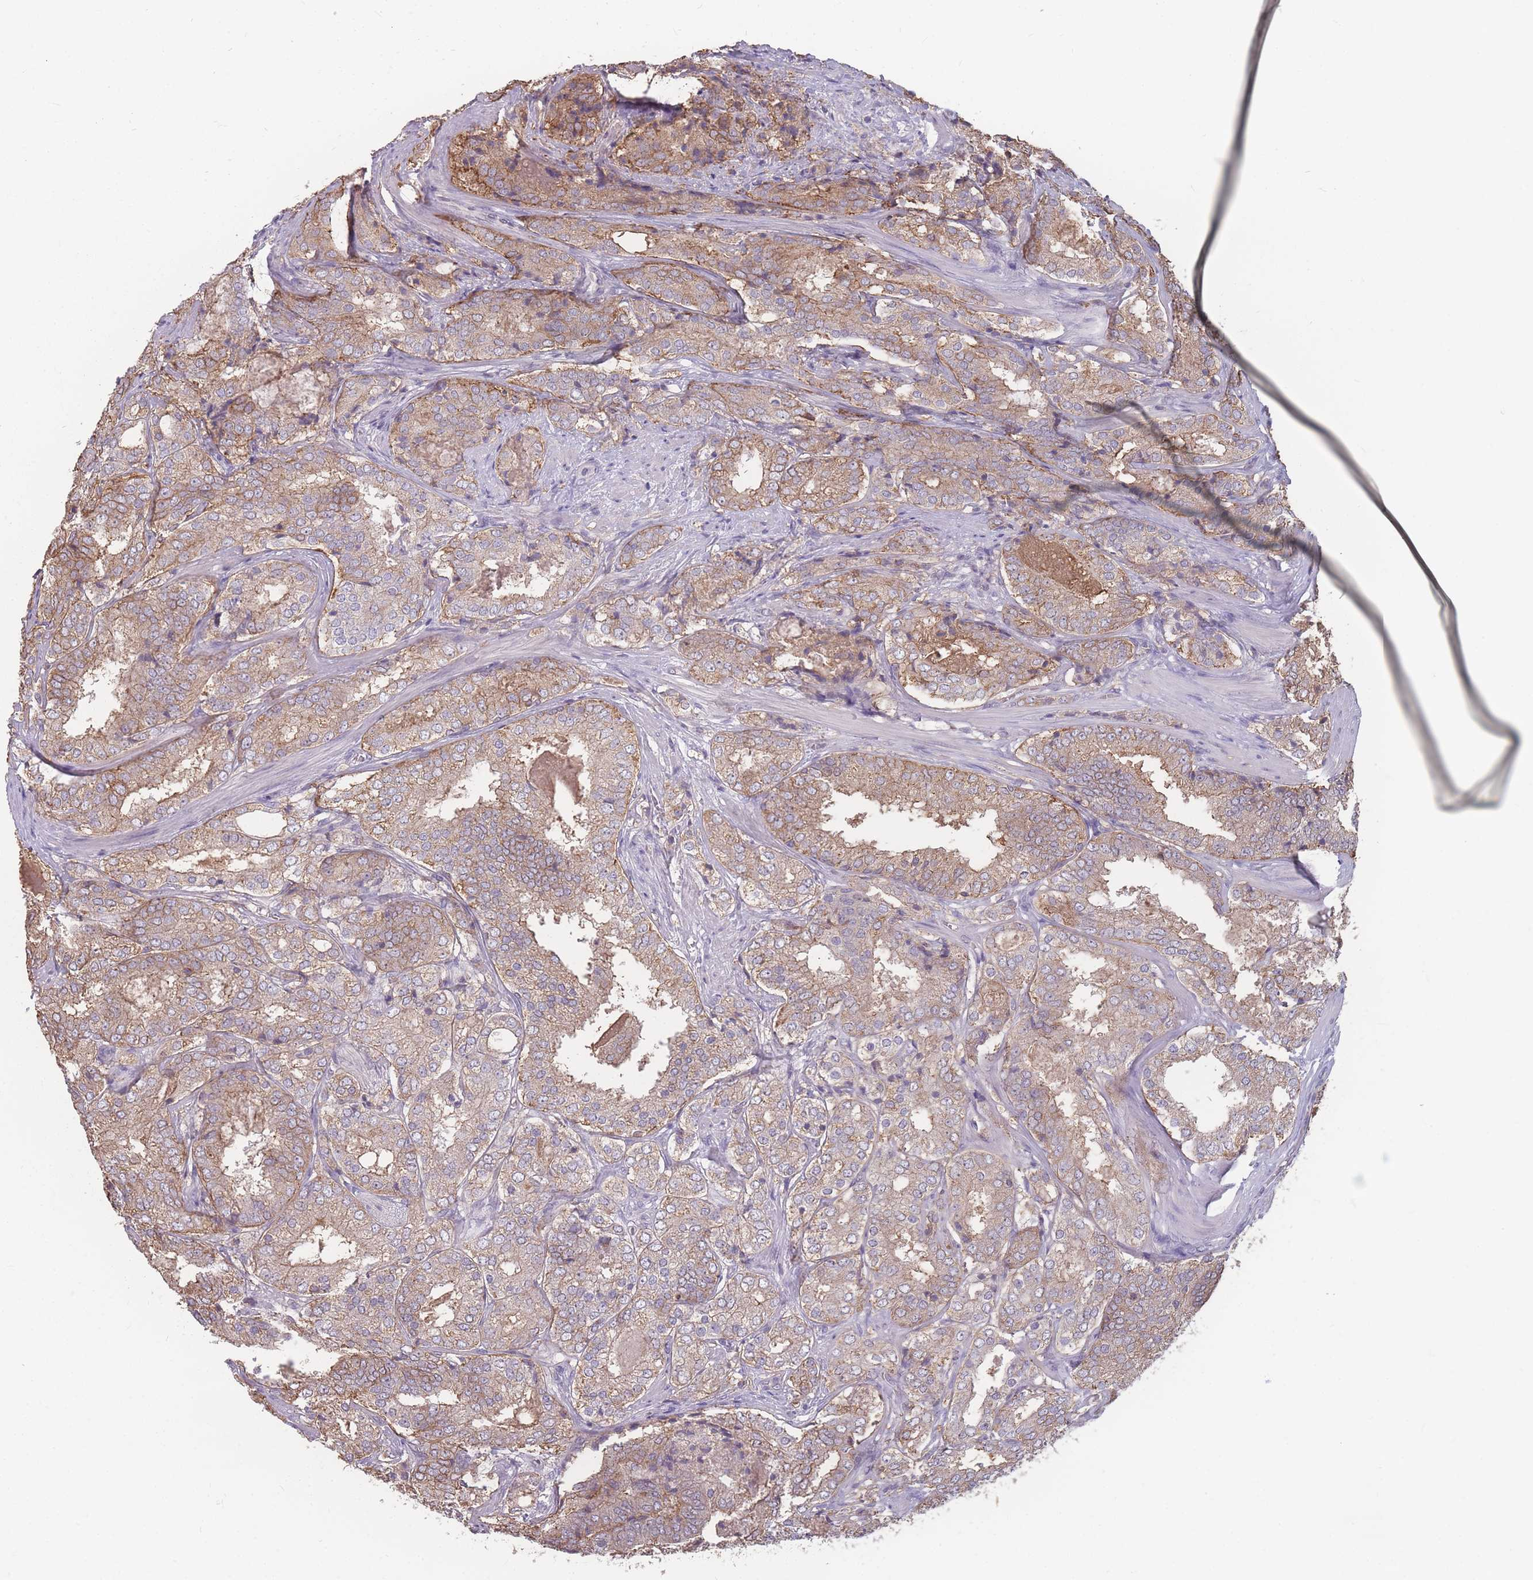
{"staining": {"intensity": "moderate", "quantity": ">75%", "location": "cytoplasmic/membranous"}, "tissue": "prostate cancer", "cell_type": "Tumor cells", "image_type": "cancer", "snomed": [{"axis": "morphology", "description": "Adenocarcinoma, High grade"}, {"axis": "topography", "description": "Prostate"}], "caption": "There is medium levels of moderate cytoplasmic/membranous staining in tumor cells of prostate cancer (adenocarcinoma (high-grade)), as demonstrated by immunohistochemical staining (brown color).", "gene": "GNA11", "patient": {"sex": "male", "age": 63}}